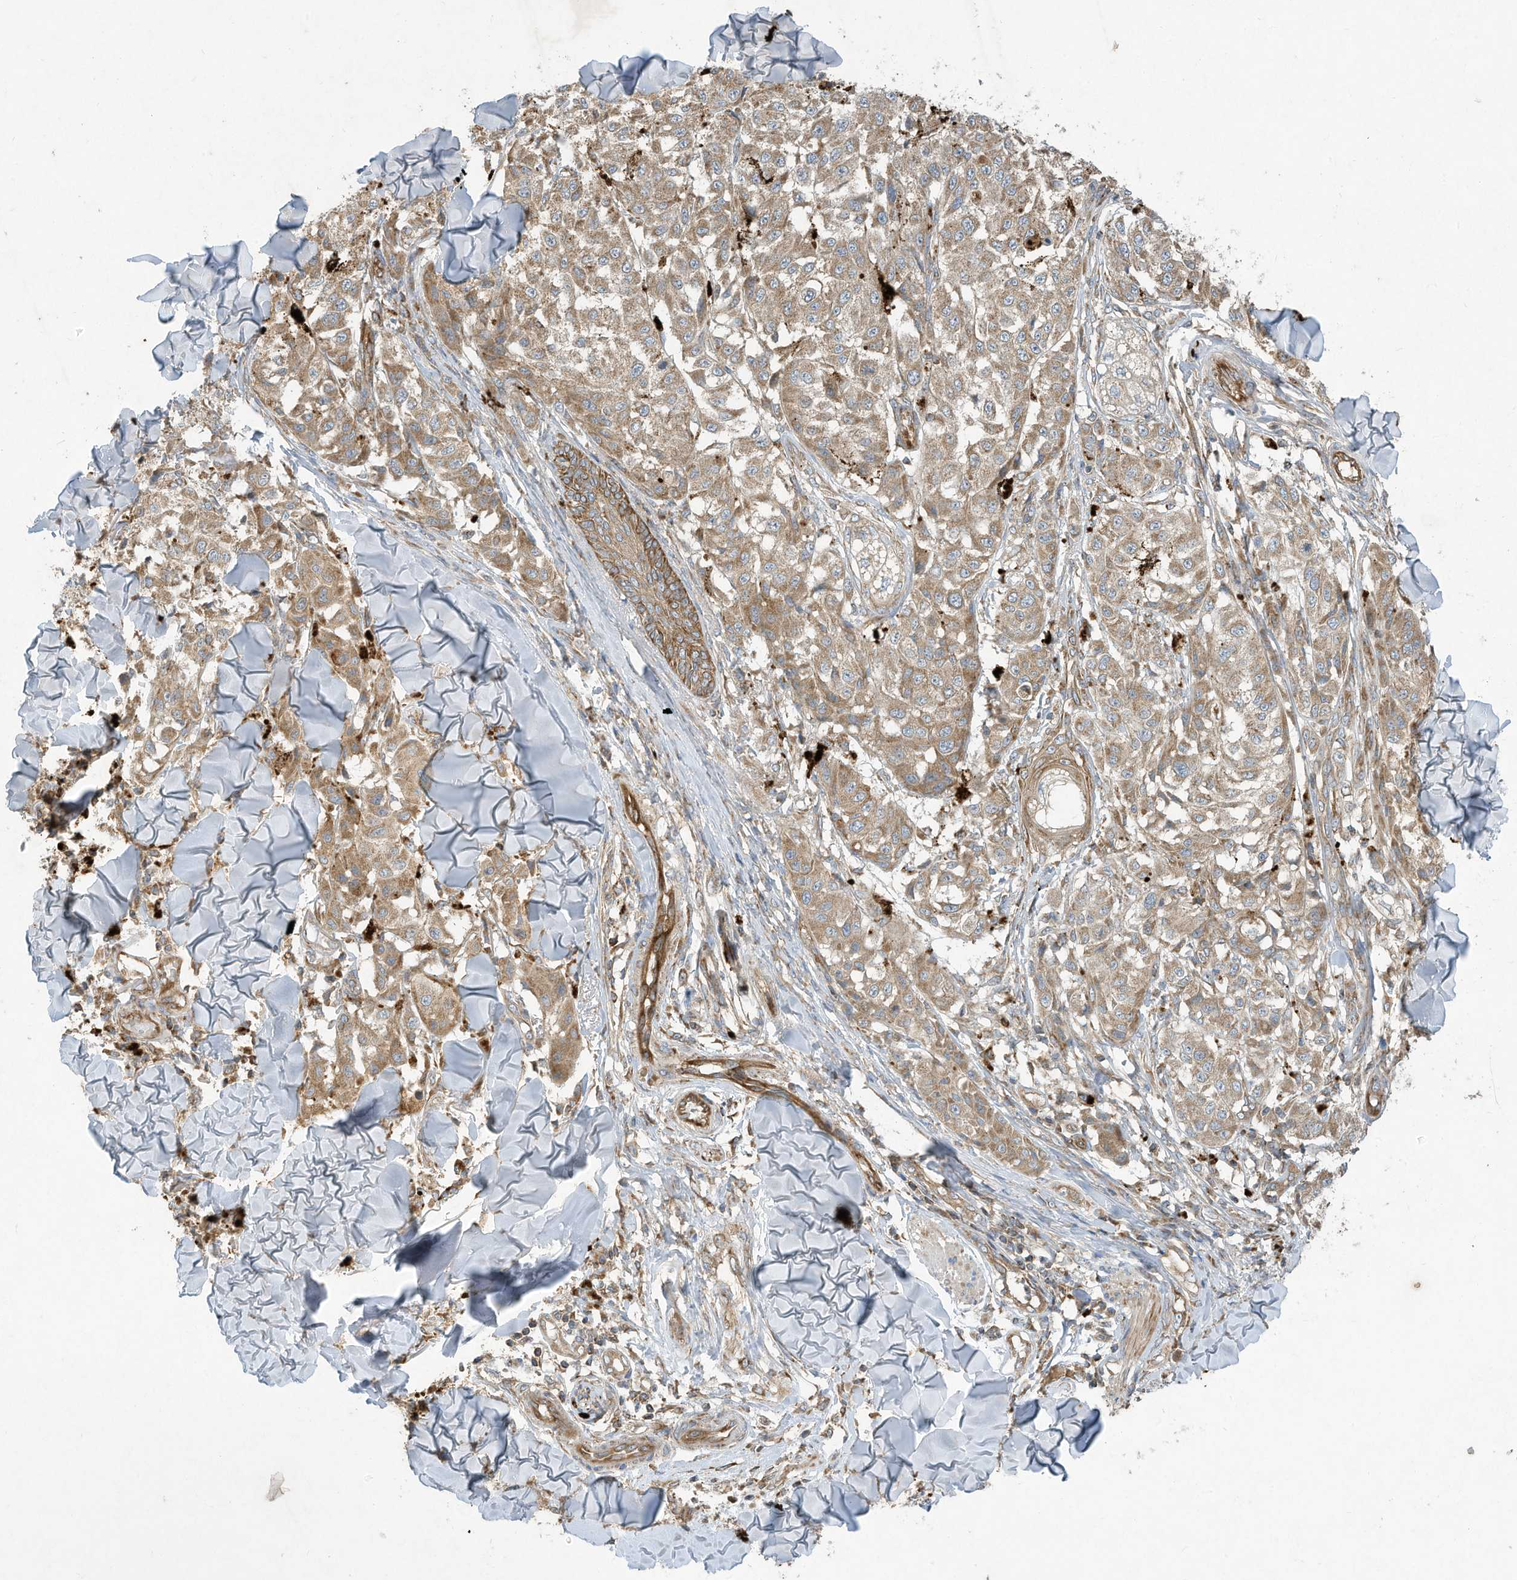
{"staining": {"intensity": "weak", "quantity": ">75%", "location": "cytoplasmic/membranous"}, "tissue": "melanoma", "cell_type": "Tumor cells", "image_type": "cancer", "snomed": [{"axis": "morphology", "description": "Malignant melanoma, NOS"}, {"axis": "topography", "description": "Skin"}], "caption": "High-power microscopy captured an immunohistochemistry histopathology image of malignant melanoma, revealing weak cytoplasmic/membranous expression in about >75% of tumor cells. (DAB = brown stain, brightfield microscopy at high magnification).", "gene": "SYNJ2", "patient": {"sex": "female", "age": 64}}